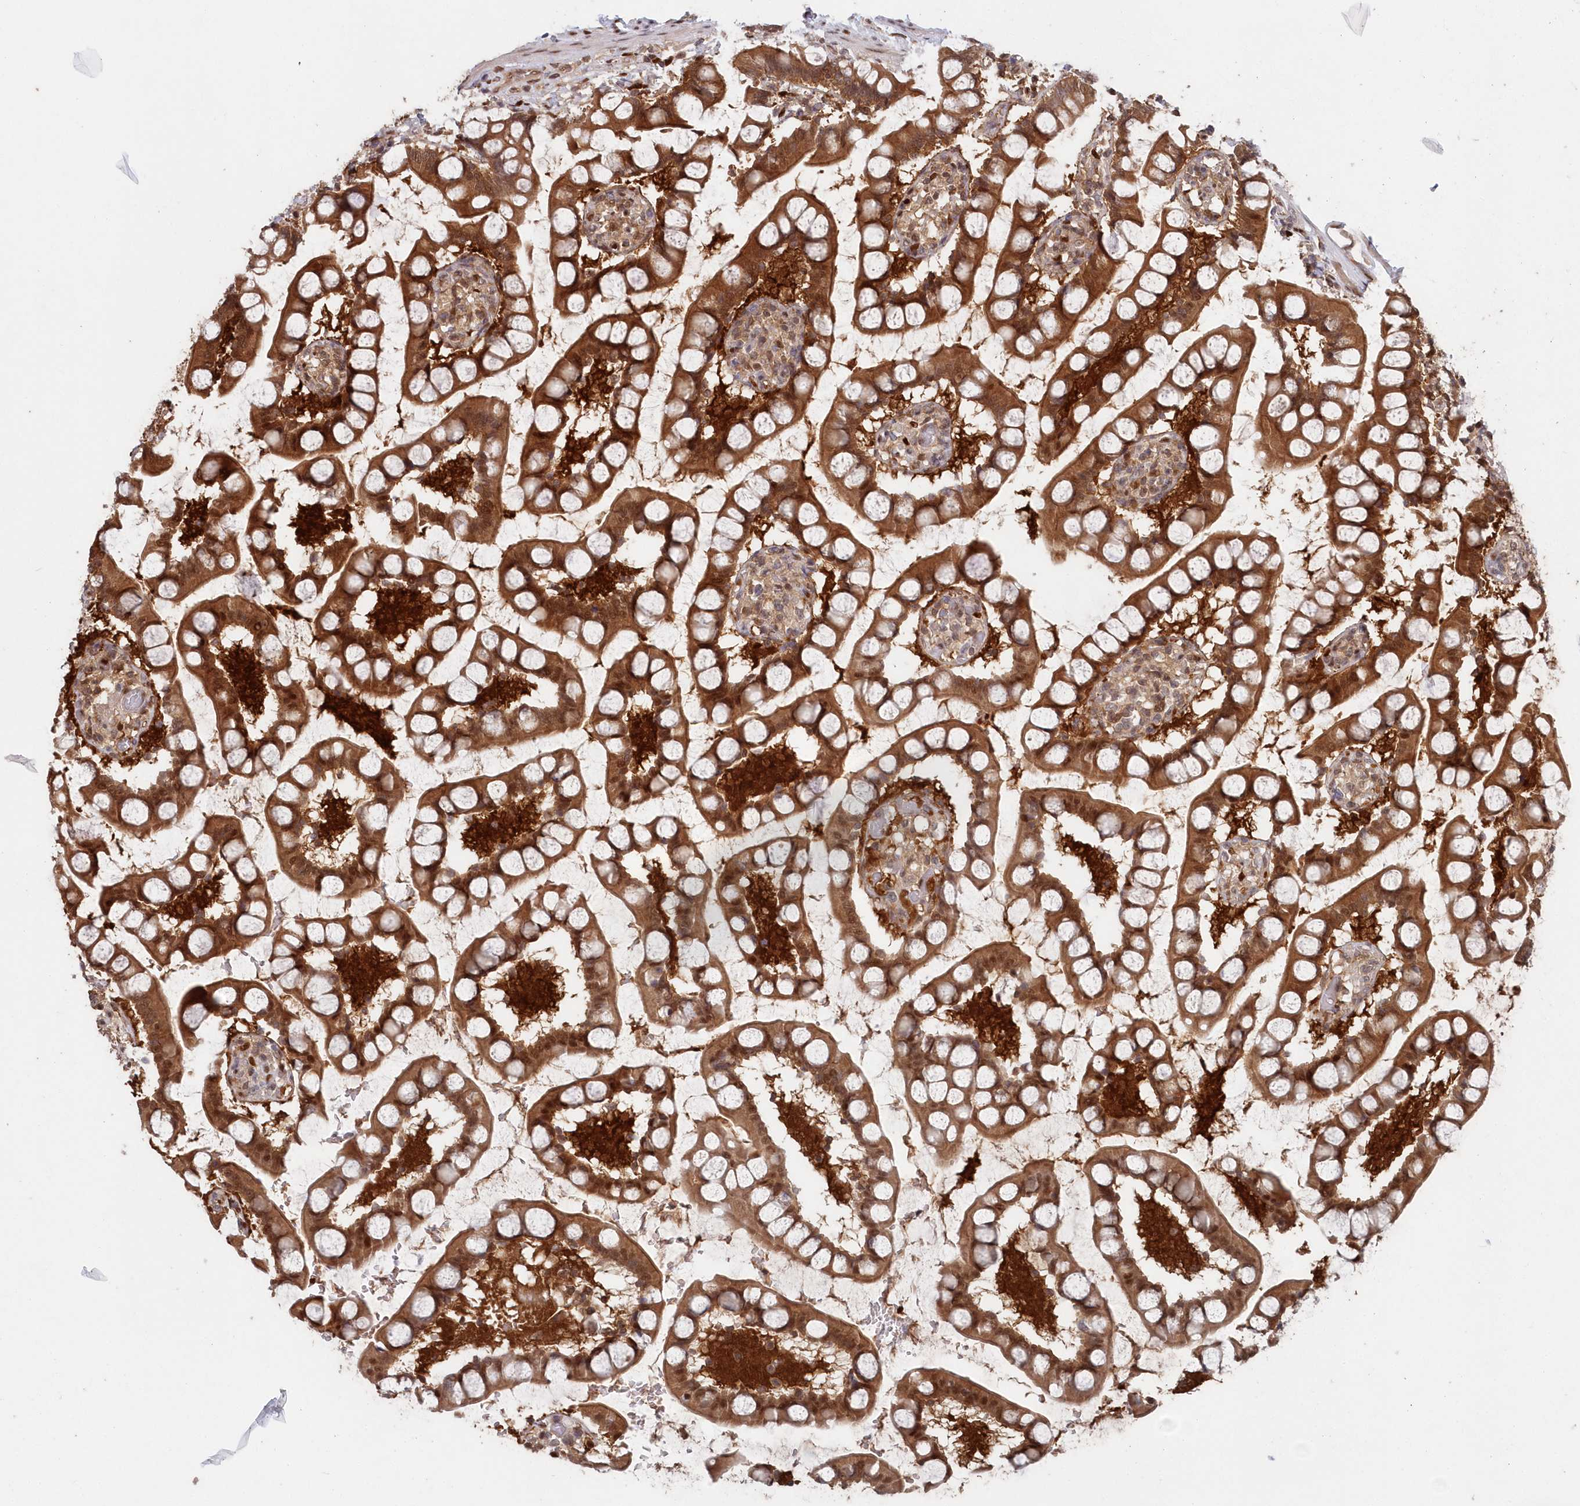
{"staining": {"intensity": "strong", "quantity": ">75%", "location": "cytoplasmic/membranous,nuclear"}, "tissue": "small intestine", "cell_type": "Glandular cells", "image_type": "normal", "snomed": [{"axis": "morphology", "description": "Normal tissue, NOS"}, {"axis": "topography", "description": "Small intestine"}], "caption": "IHC staining of normal small intestine, which displays high levels of strong cytoplasmic/membranous,nuclear expression in approximately >75% of glandular cells indicating strong cytoplasmic/membranous,nuclear protein staining. The staining was performed using DAB (3,3'-diaminobenzidine) (brown) for protein detection and nuclei were counterstained in hematoxylin (blue).", "gene": "ABHD14B", "patient": {"sex": "male", "age": 52}}